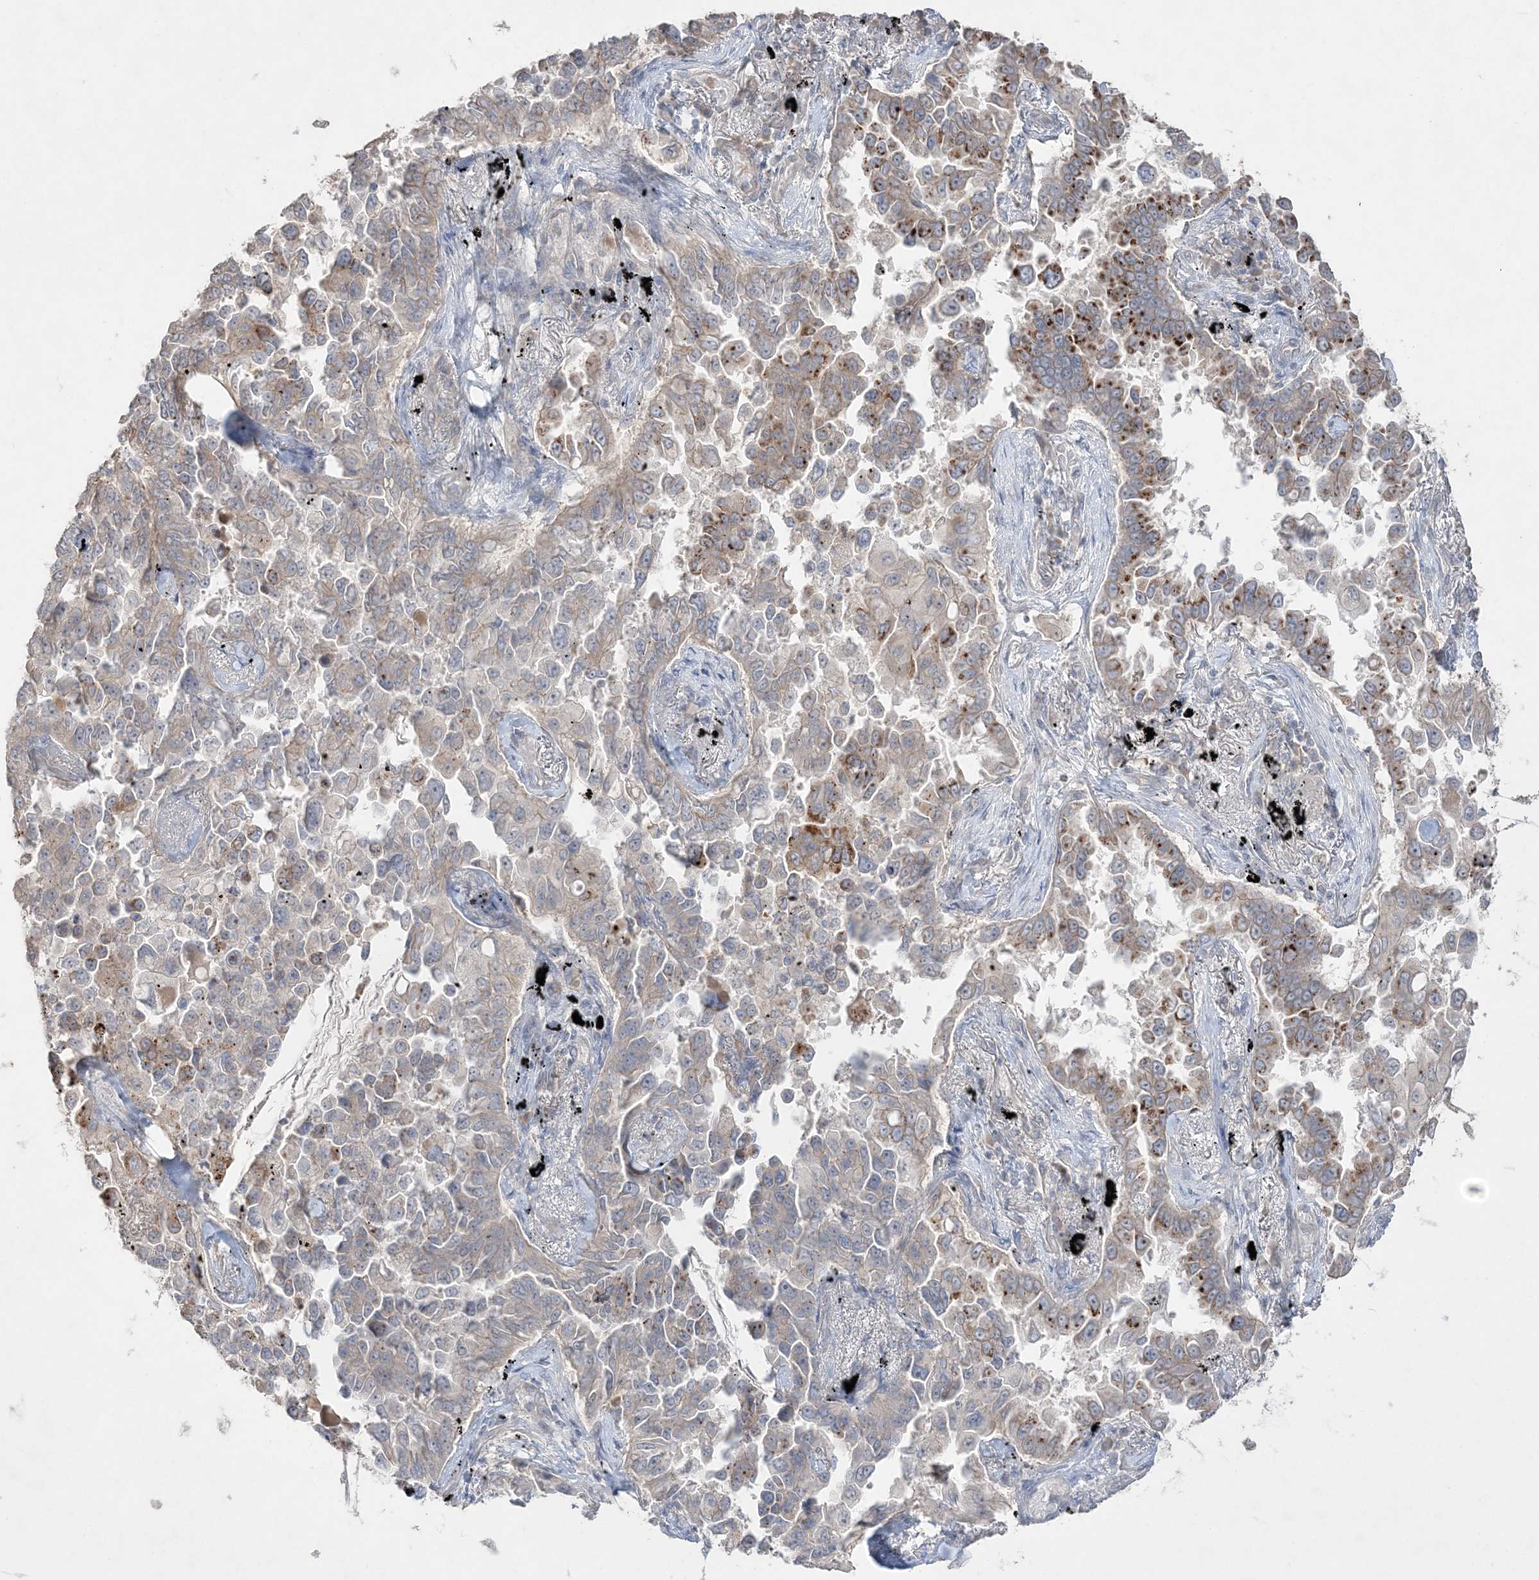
{"staining": {"intensity": "moderate", "quantity": "<25%", "location": "cytoplasmic/membranous"}, "tissue": "lung cancer", "cell_type": "Tumor cells", "image_type": "cancer", "snomed": [{"axis": "morphology", "description": "Adenocarcinoma, NOS"}, {"axis": "topography", "description": "Lung"}], "caption": "Lung cancer was stained to show a protein in brown. There is low levels of moderate cytoplasmic/membranous staining in about <25% of tumor cells. The protein of interest is shown in brown color, while the nuclei are stained blue.", "gene": "SH3BP4", "patient": {"sex": "female", "age": 67}}